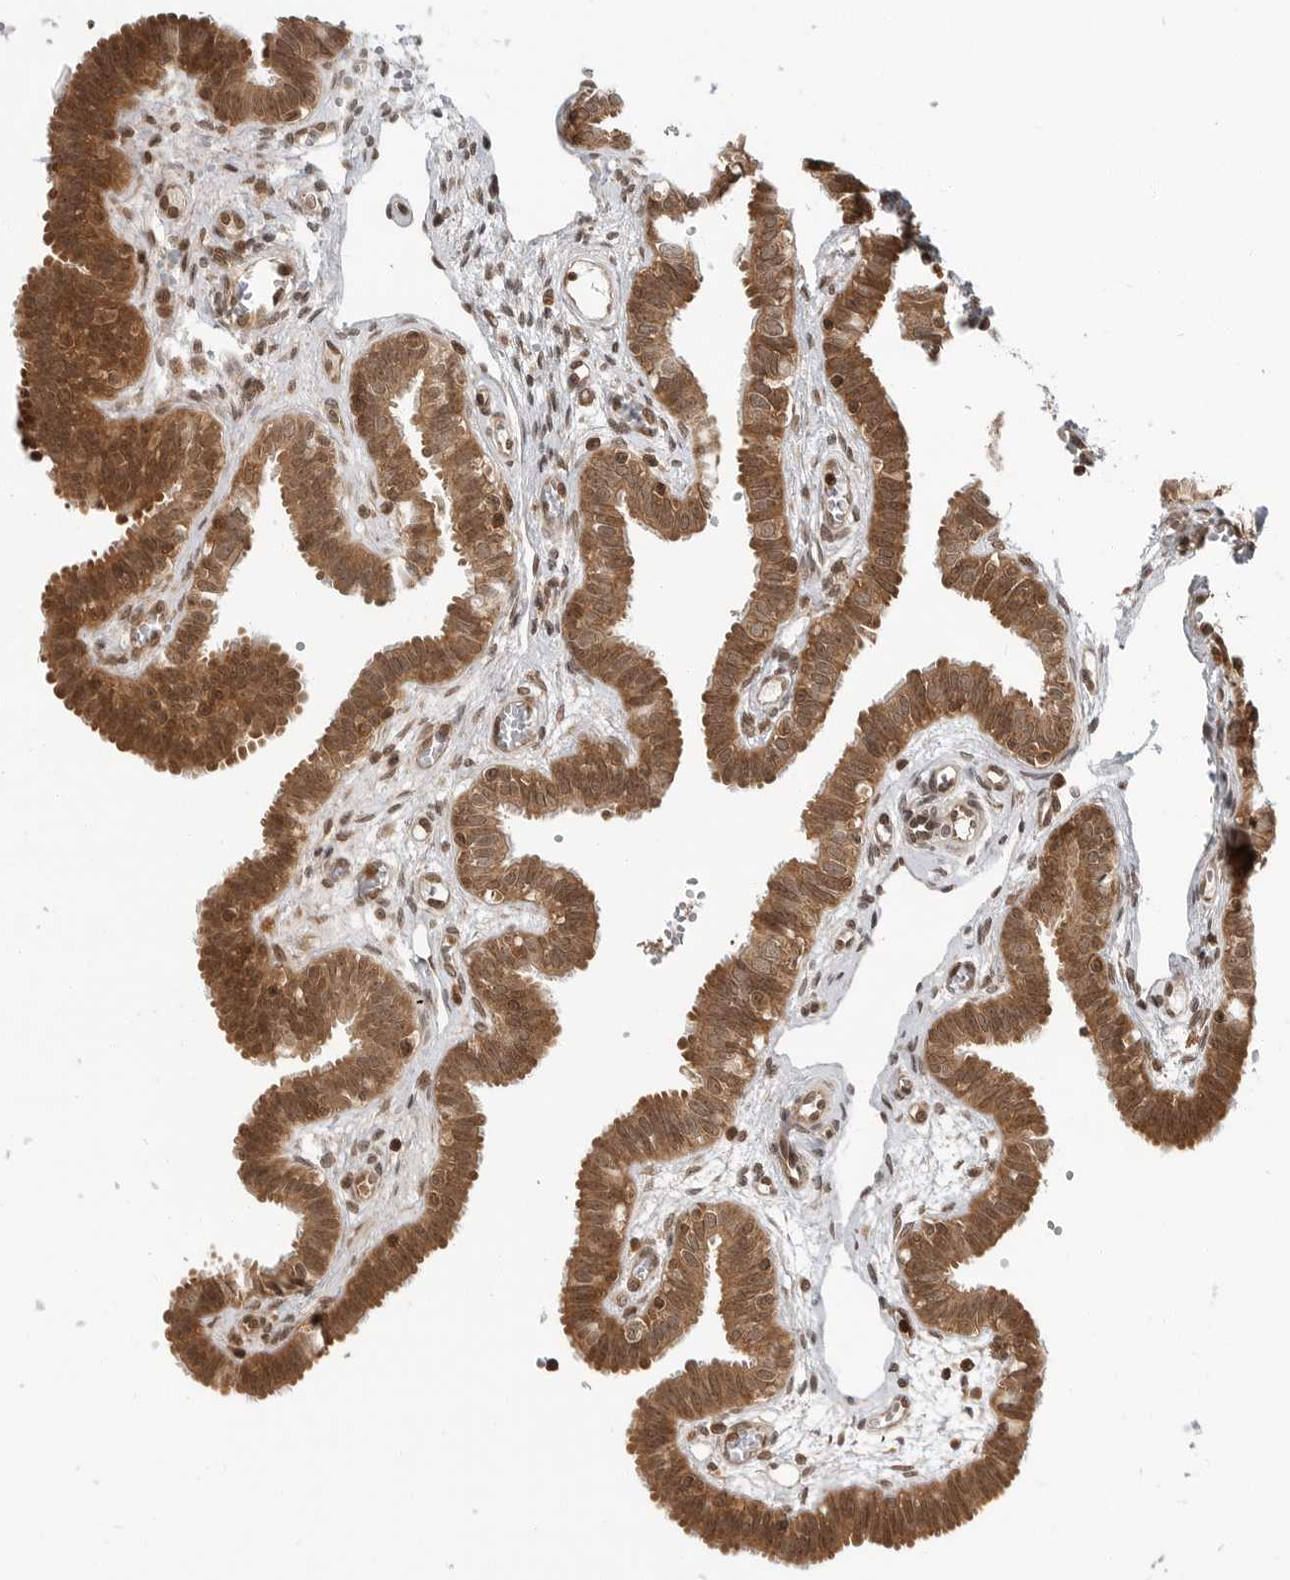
{"staining": {"intensity": "strong", "quantity": ">75%", "location": "cytoplasmic/membranous,nuclear"}, "tissue": "fallopian tube", "cell_type": "Glandular cells", "image_type": "normal", "snomed": [{"axis": "morphology", "description": "Normal tissue, NOS"}, {"axis": "topography", "description": "Fallopian tube"}, {"axis": "topography", "description": "Placenta"}], "caption": "Immunohistochemistry of benign fallopian tube demonstrates high levels of strong cytoplasmic/membranous,nuclear staining in approximately >75% of glandular cells.", "gene": "SZRD1", "patient": {"sex": "female", "age": 32}}